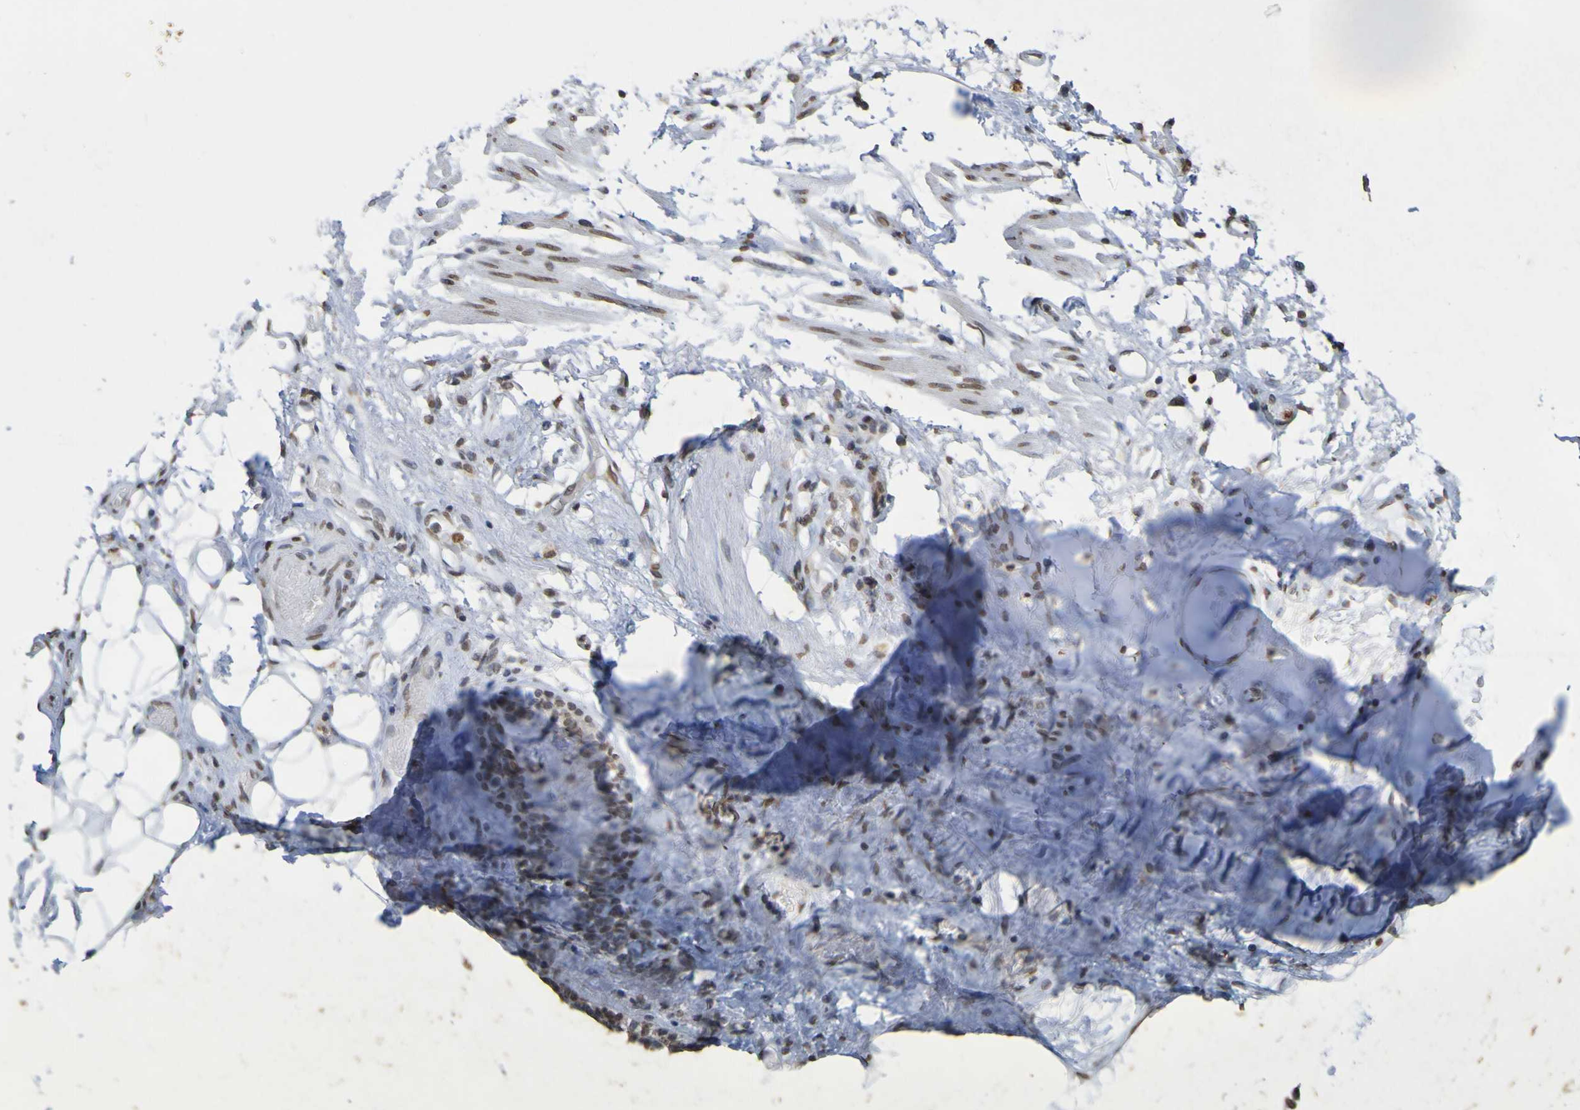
{"staining": {"intensity": "strong", "quantity": ">75%", "location": "nuclear"}, "tissue": "adipose tissue", "cell_type": "Adipocytes", "image_type": "normal", "snomed": [{"axis": "morphology", "description": "Normal tissue, NOS"}, {"axis": "topography", "description": "Cartilage tissue"}, {"axis": "topography", "description": "Bronchus"}], "caption": "DAB immunohistochemical staining of benign adipose tissue displays strong nuclear protein expression in approximately >75% of adipocytes. (DAB IHC, brown staining for protein, blue staining for nuclei).", "gene": "ALKBH2", "patient": {"sex": "female", "age": 73}}